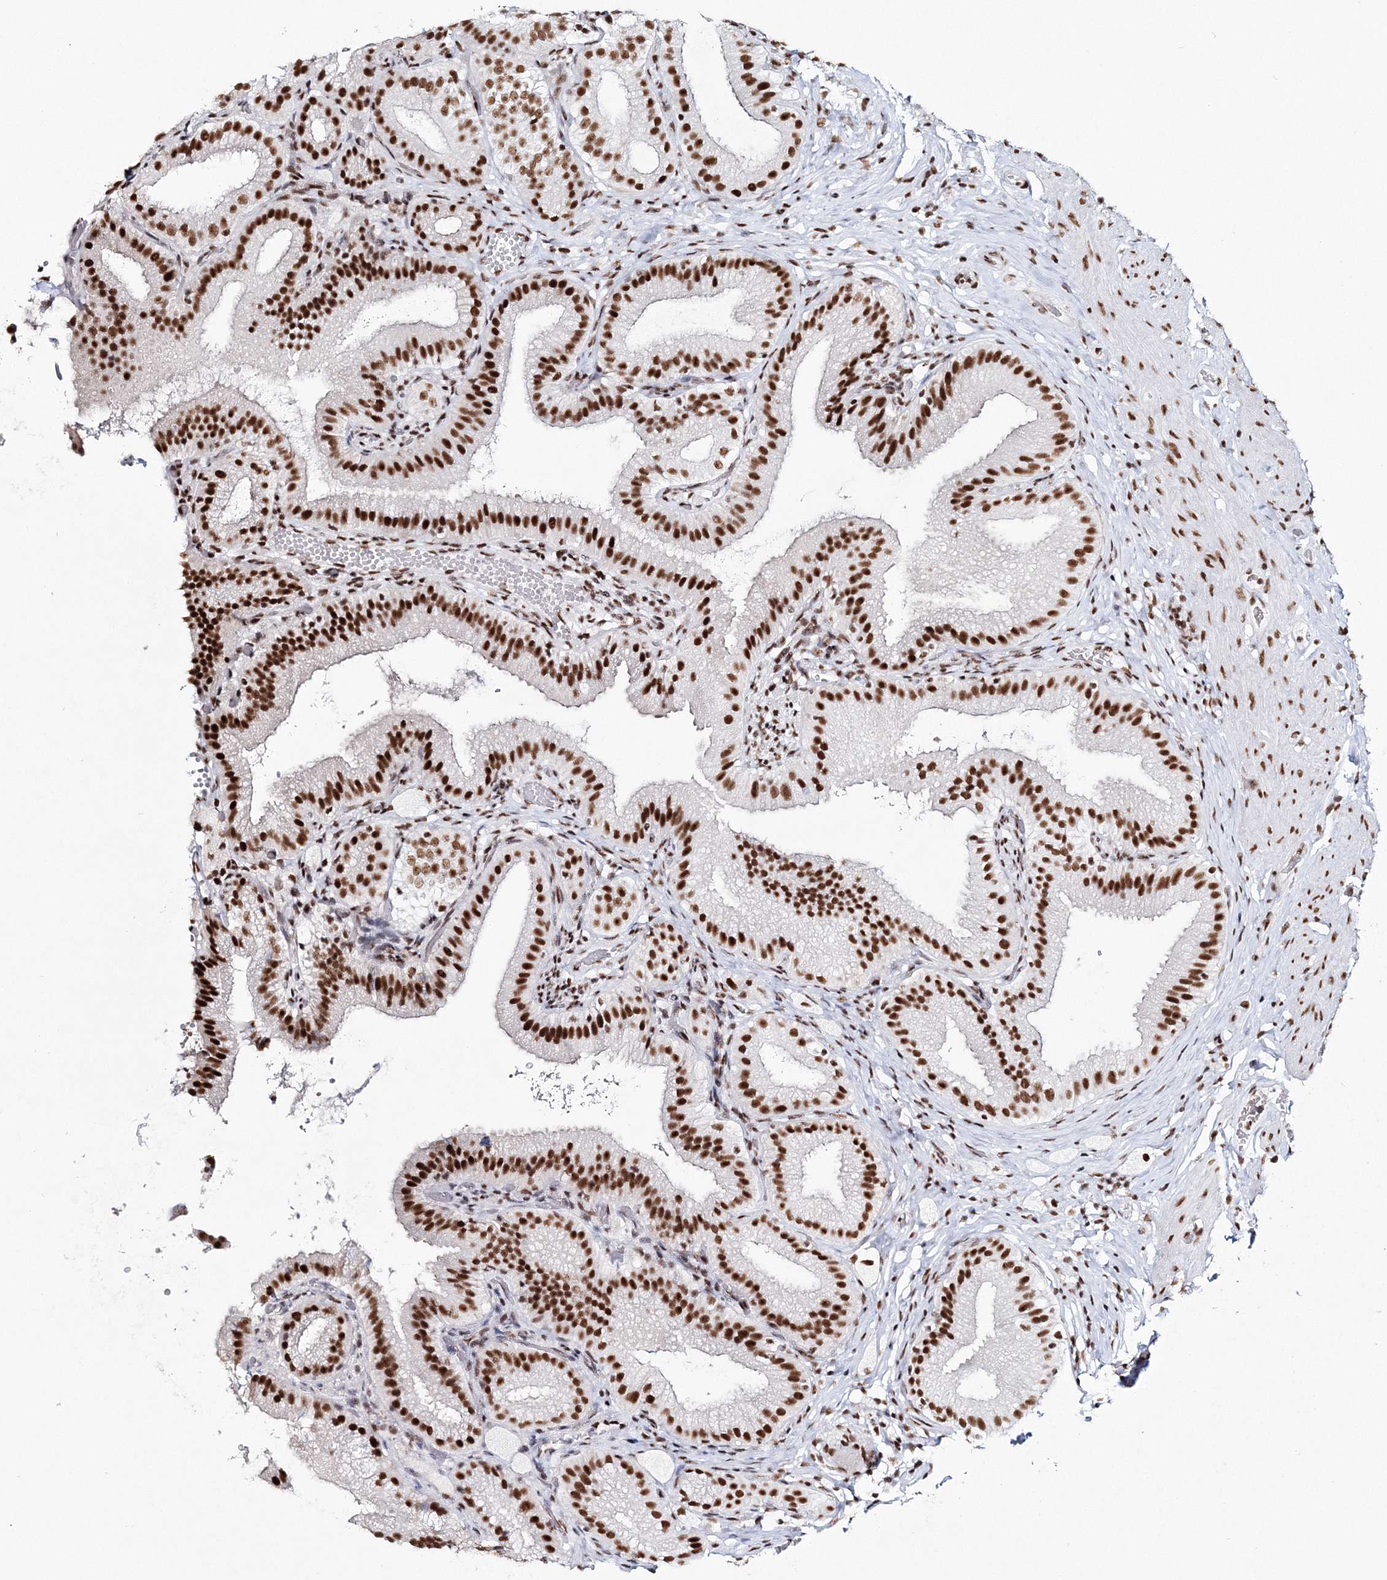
{"staining": {"intensity": "strong", "quantity": ">75%", "location": "nuclear"}, "tissue": "gallbladder", "cell_type": "Glandular cells", "image_type": "normal", "snomed": [{"axis": "morphology", "description": "Normal tissue, NOS"}, {"axis": "topography", "description": "Gallbladder"}], "caption": "This is a histology image of immunohistochemistry staining of normal gallbladder, which shows strong expression in the nuclear of glandular cells.", "gene": "ENSG00000290315", "patient": {"sex": "male", "age": 54}}